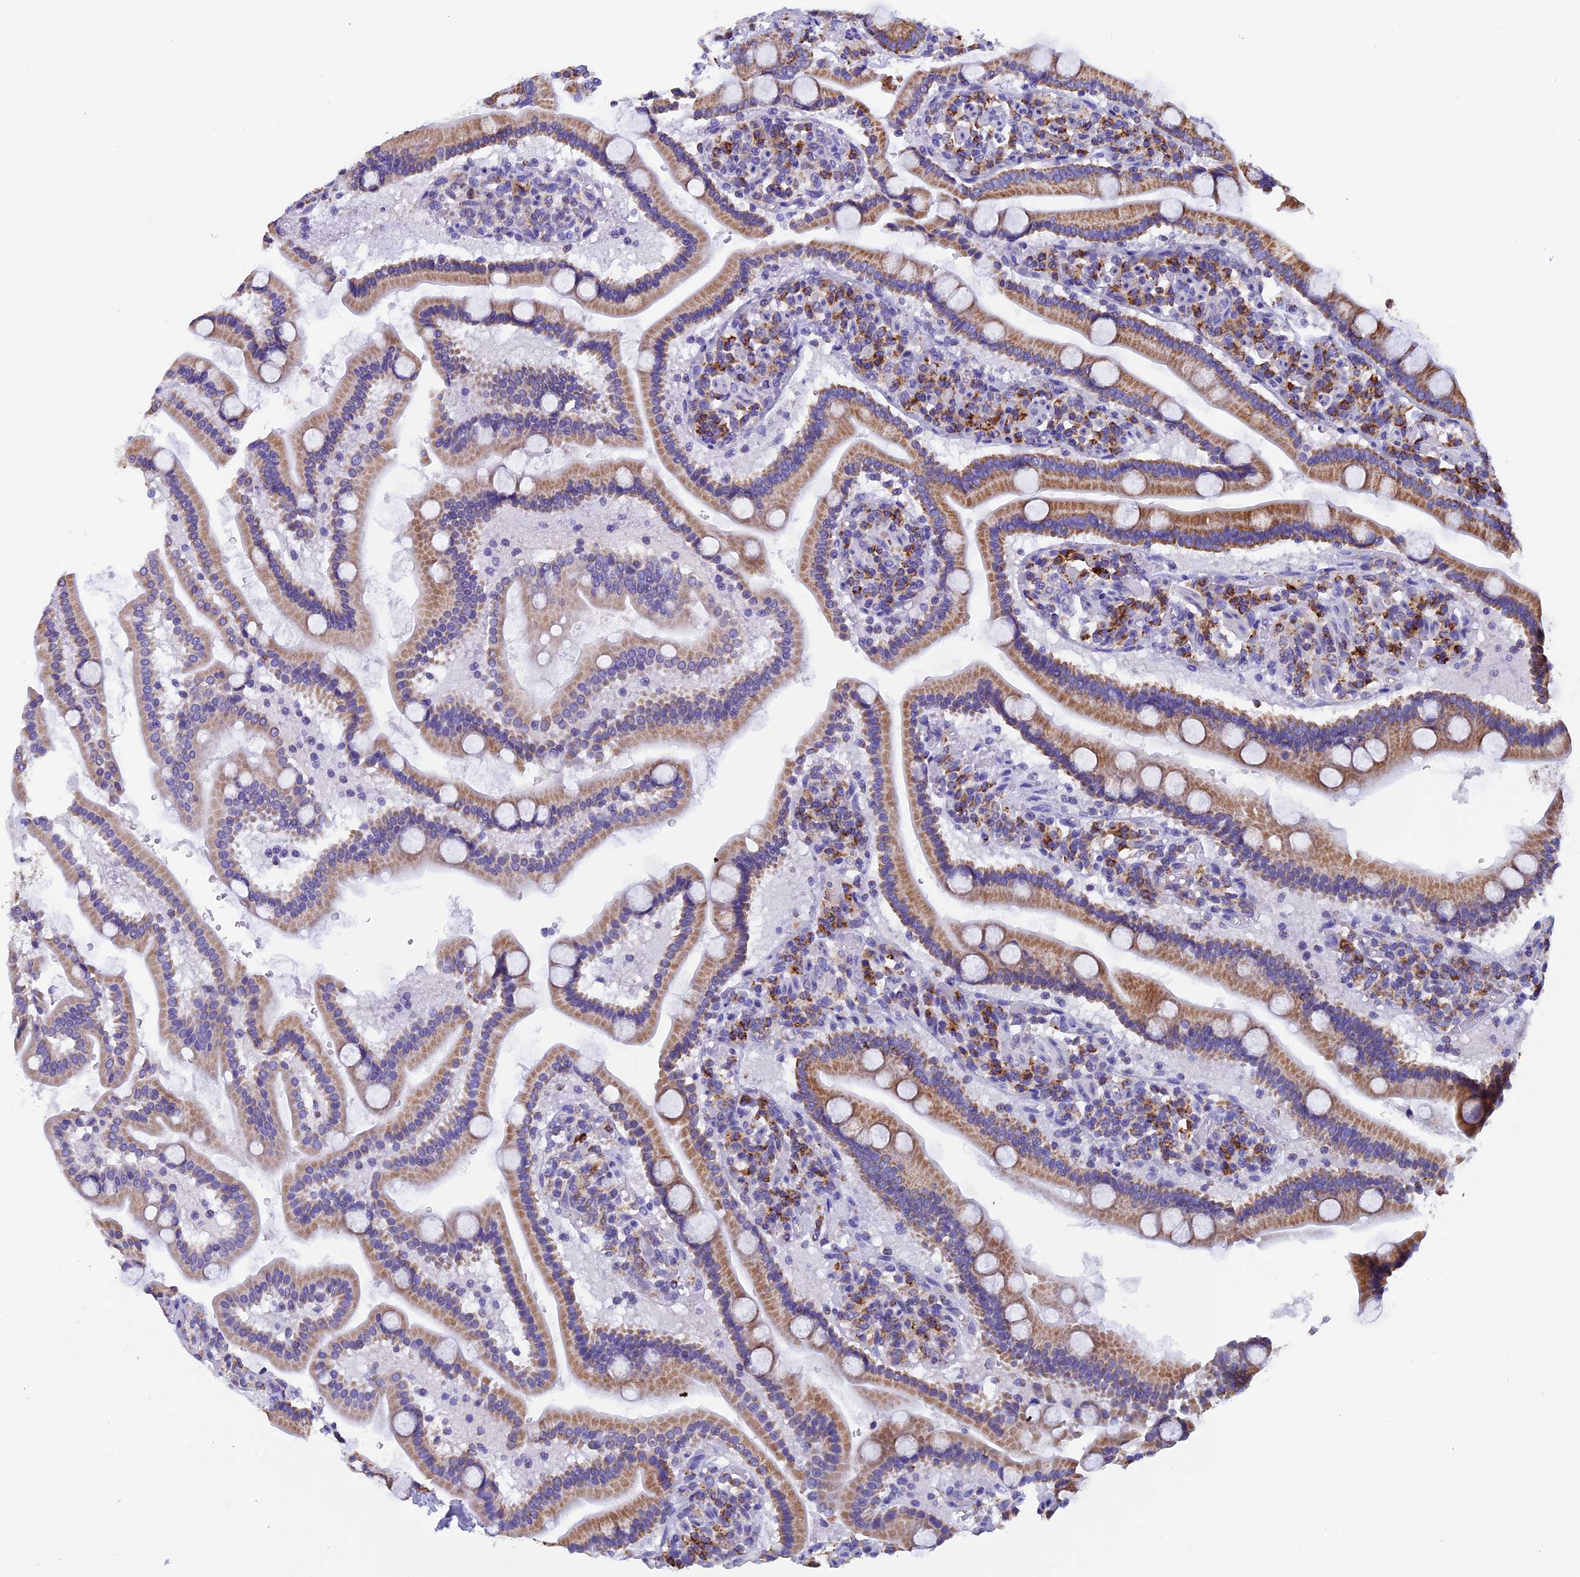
{"staining": {"intensity": "moderate", "quantity": ">75%", "location": "cytoplasmic/membranous"}, "tissue": "duodenum", "cell_type": "Glandular cells", "image_type": "normal", "snomed": [{"axis": "morphology", "description": "Normal tissue, NOS"}, {"axis": "topography", "description": "Duodenum"}], "caption": "There is medium levels of moderate cytoplasmic/membranous expression in glandular cells of unremarkable duodenum, as demonstrated by immunohistochemical staining (brown color).", "gene": "SLC8B1", "patient": {"sex": "male", "age": 55}}